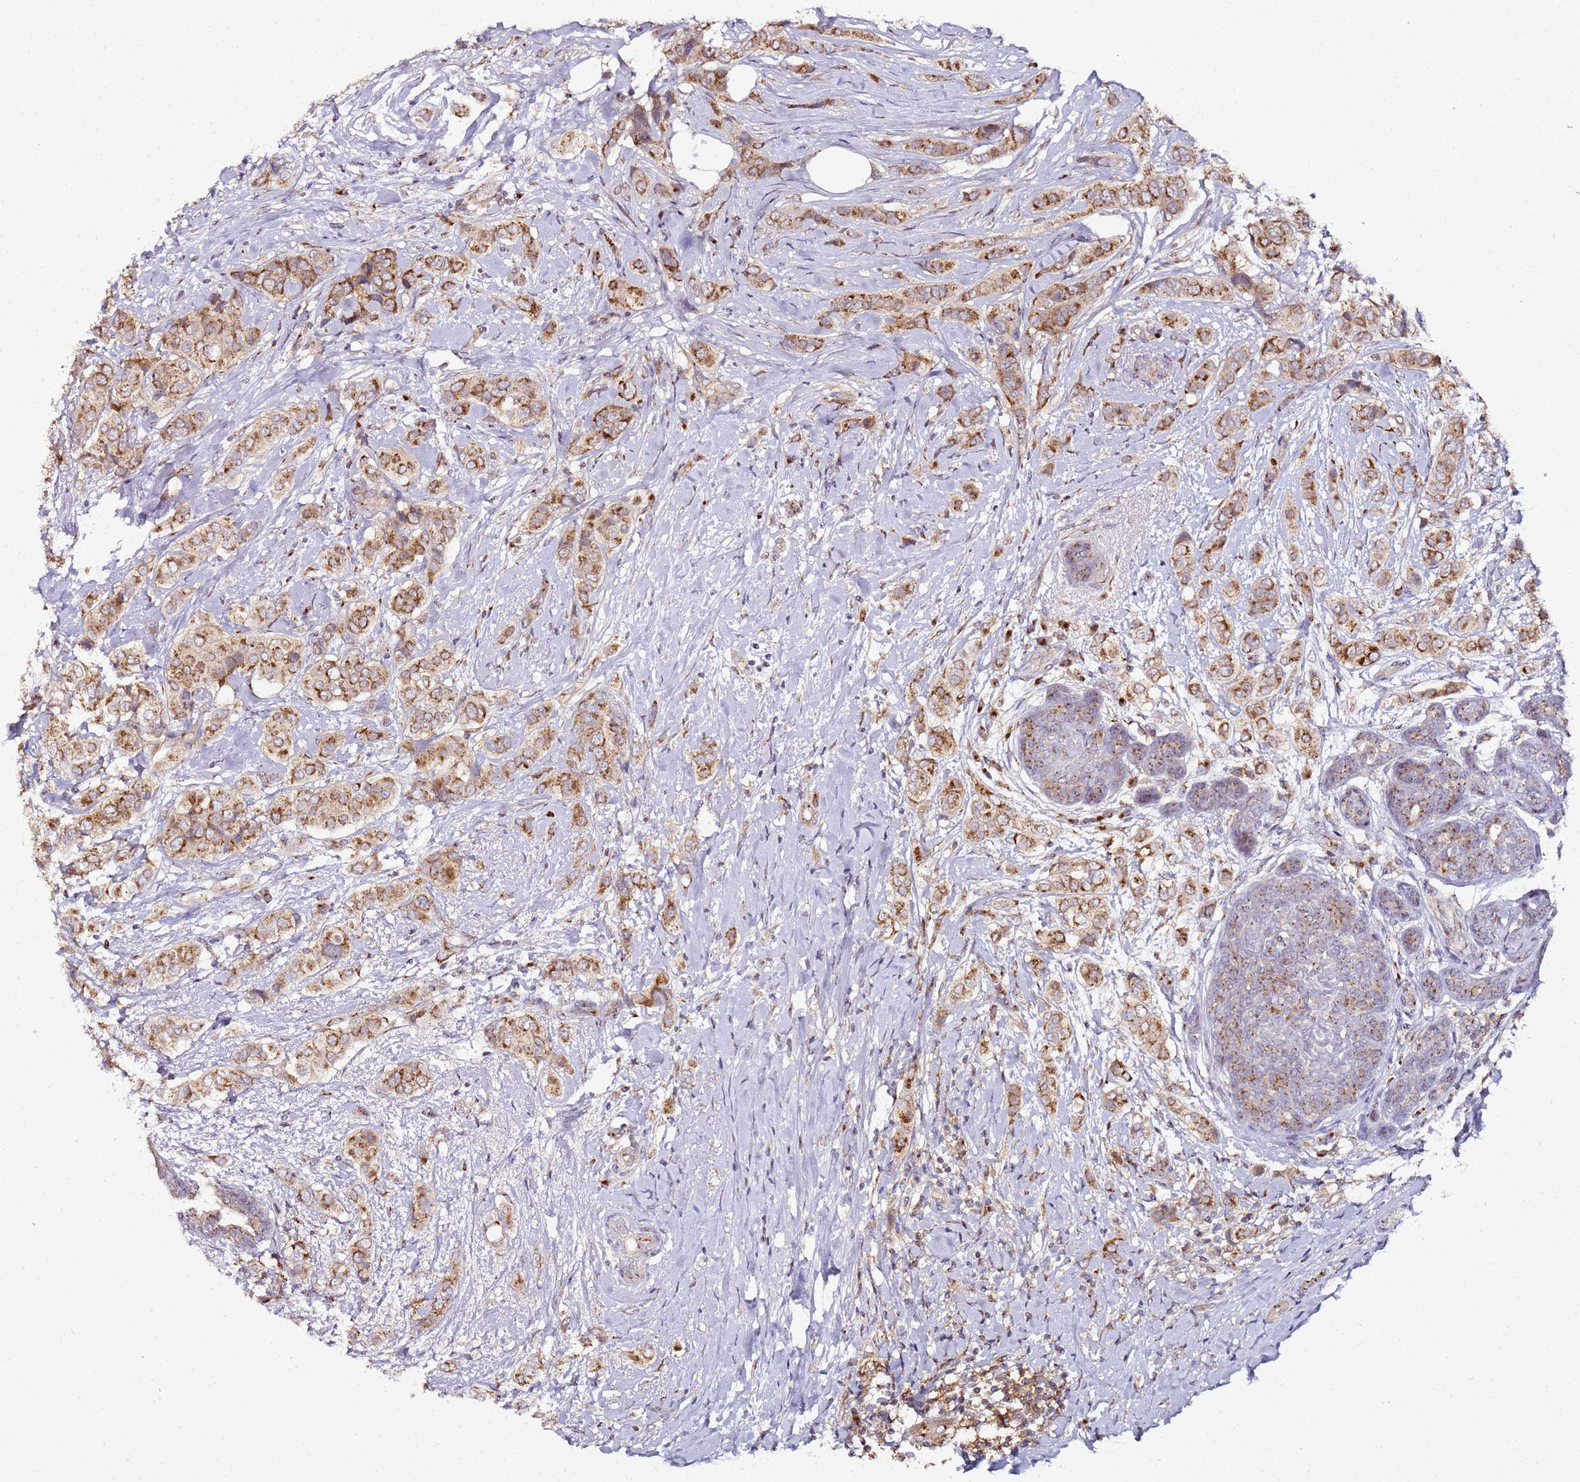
{"staining": {"intensity": "moderate", "quantity": ">75%", "location": "cytoplasmic/membranous"}, "tissue": "breast cancer", "cell_type": "Tumor cells", "image_type": "cancer", "snomed": [{"axis": "morphology", "description": "Lobular carcinoma"}, {"axis": "topography", "description": "Breast"}], "caption": "Human breast cancer (lobular carcinoma) stained with a brown dye displays moderate cytoplasmic/membranous positive positivity in approximately >75% of tumor cells.", "gene": "MRPL49", "patient": {"sex": "female", "age": 51}}